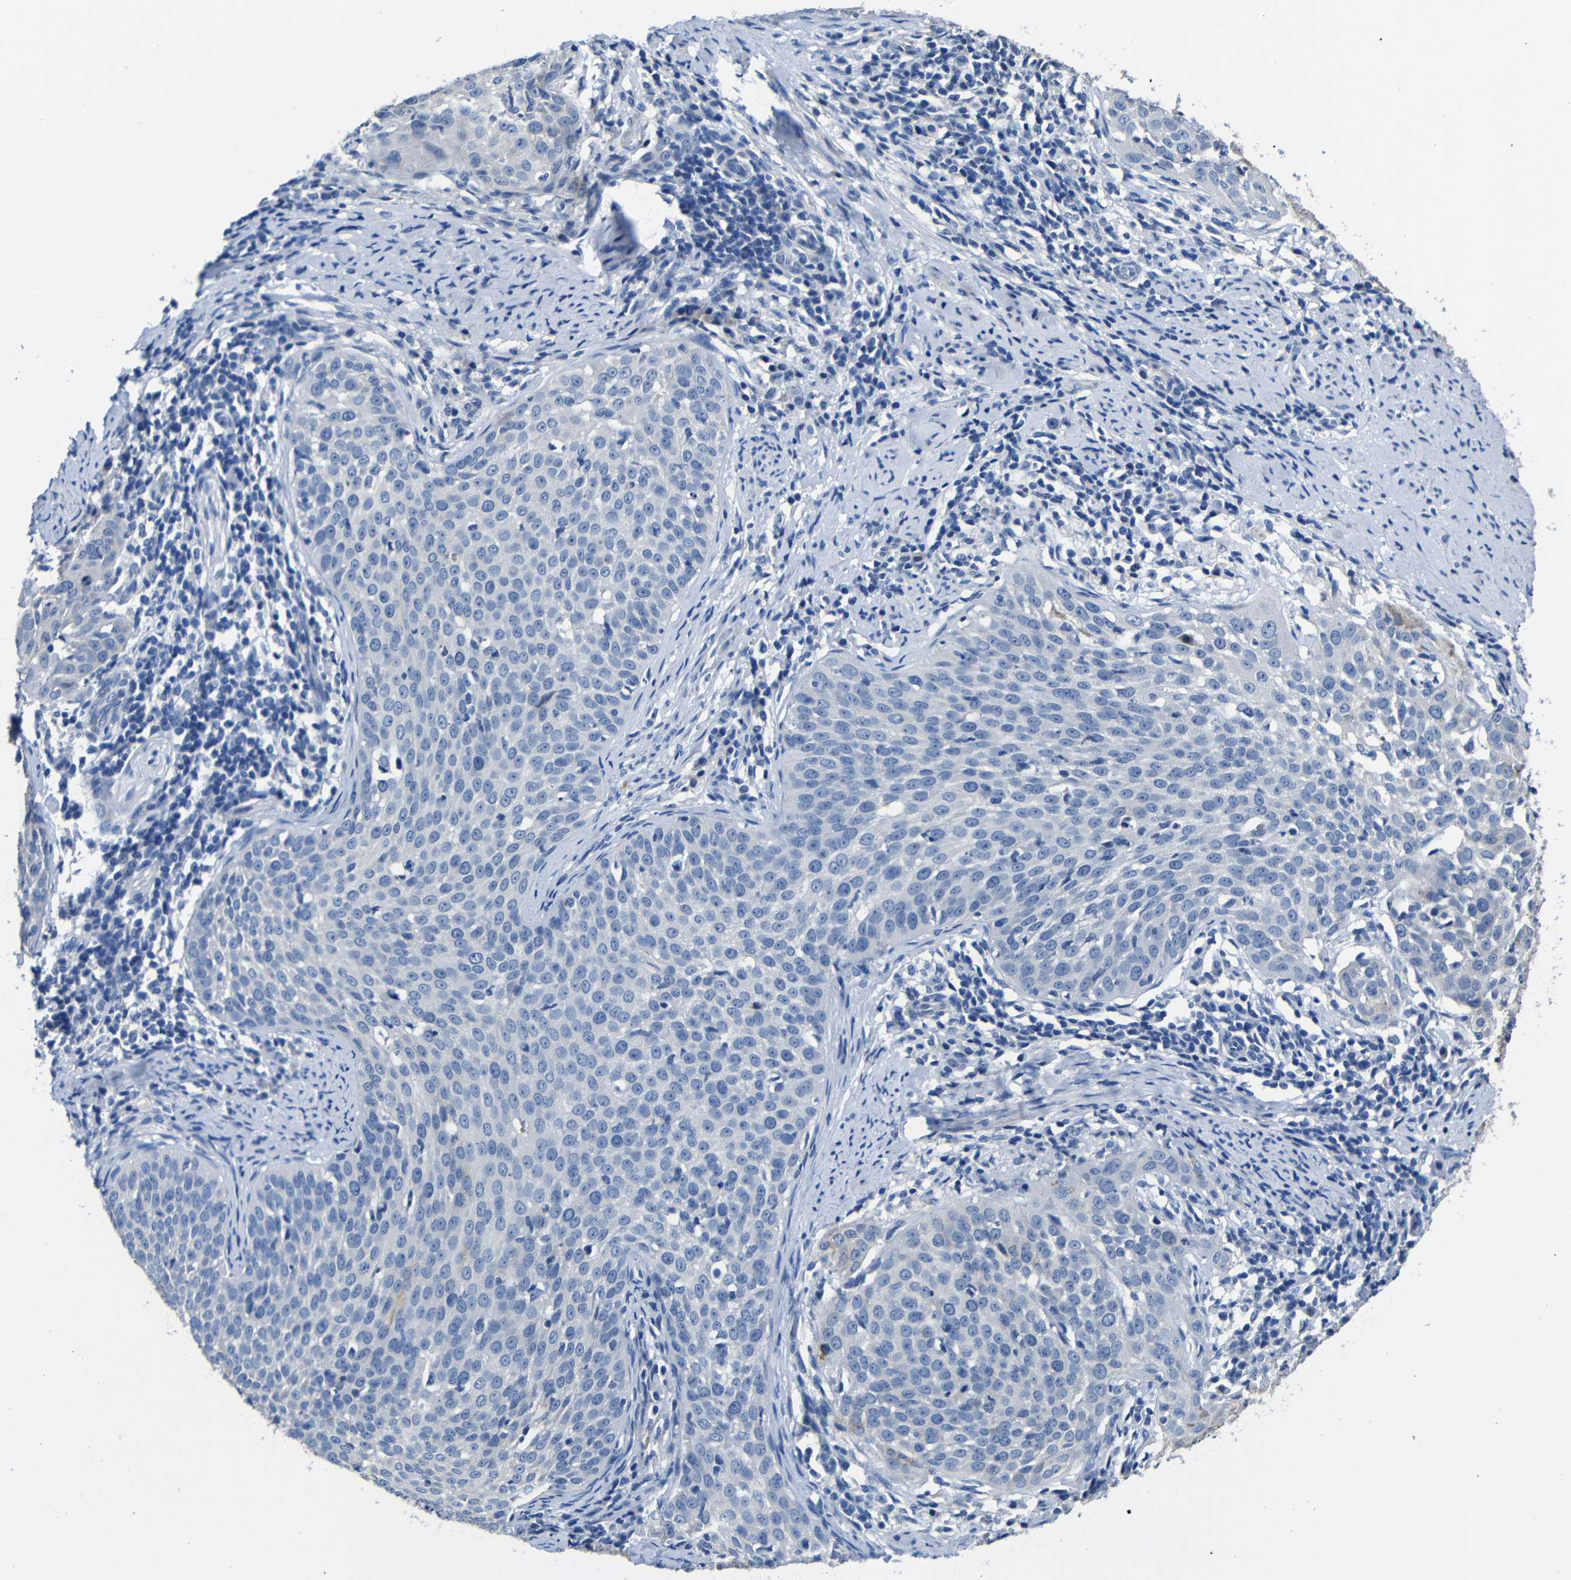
{"staining": {"intensity": "negative", "quantity": "none", "location": "none"}, "tissue": "cervical cancer", "cell_type": "Tumor cells", "image_type": "cancer", "snomed": [{"axis": "morphology", "description": "Squamous cell carcinoma, NOS"}, {"axis": "topography", "description": "Cervix"}], "caption": "There is no significant positivity in tumor cells of squamous cell carcinoma (cervical).", "gene": "TNFAIP1", "patient": {"sex": "female", "age": 51}}